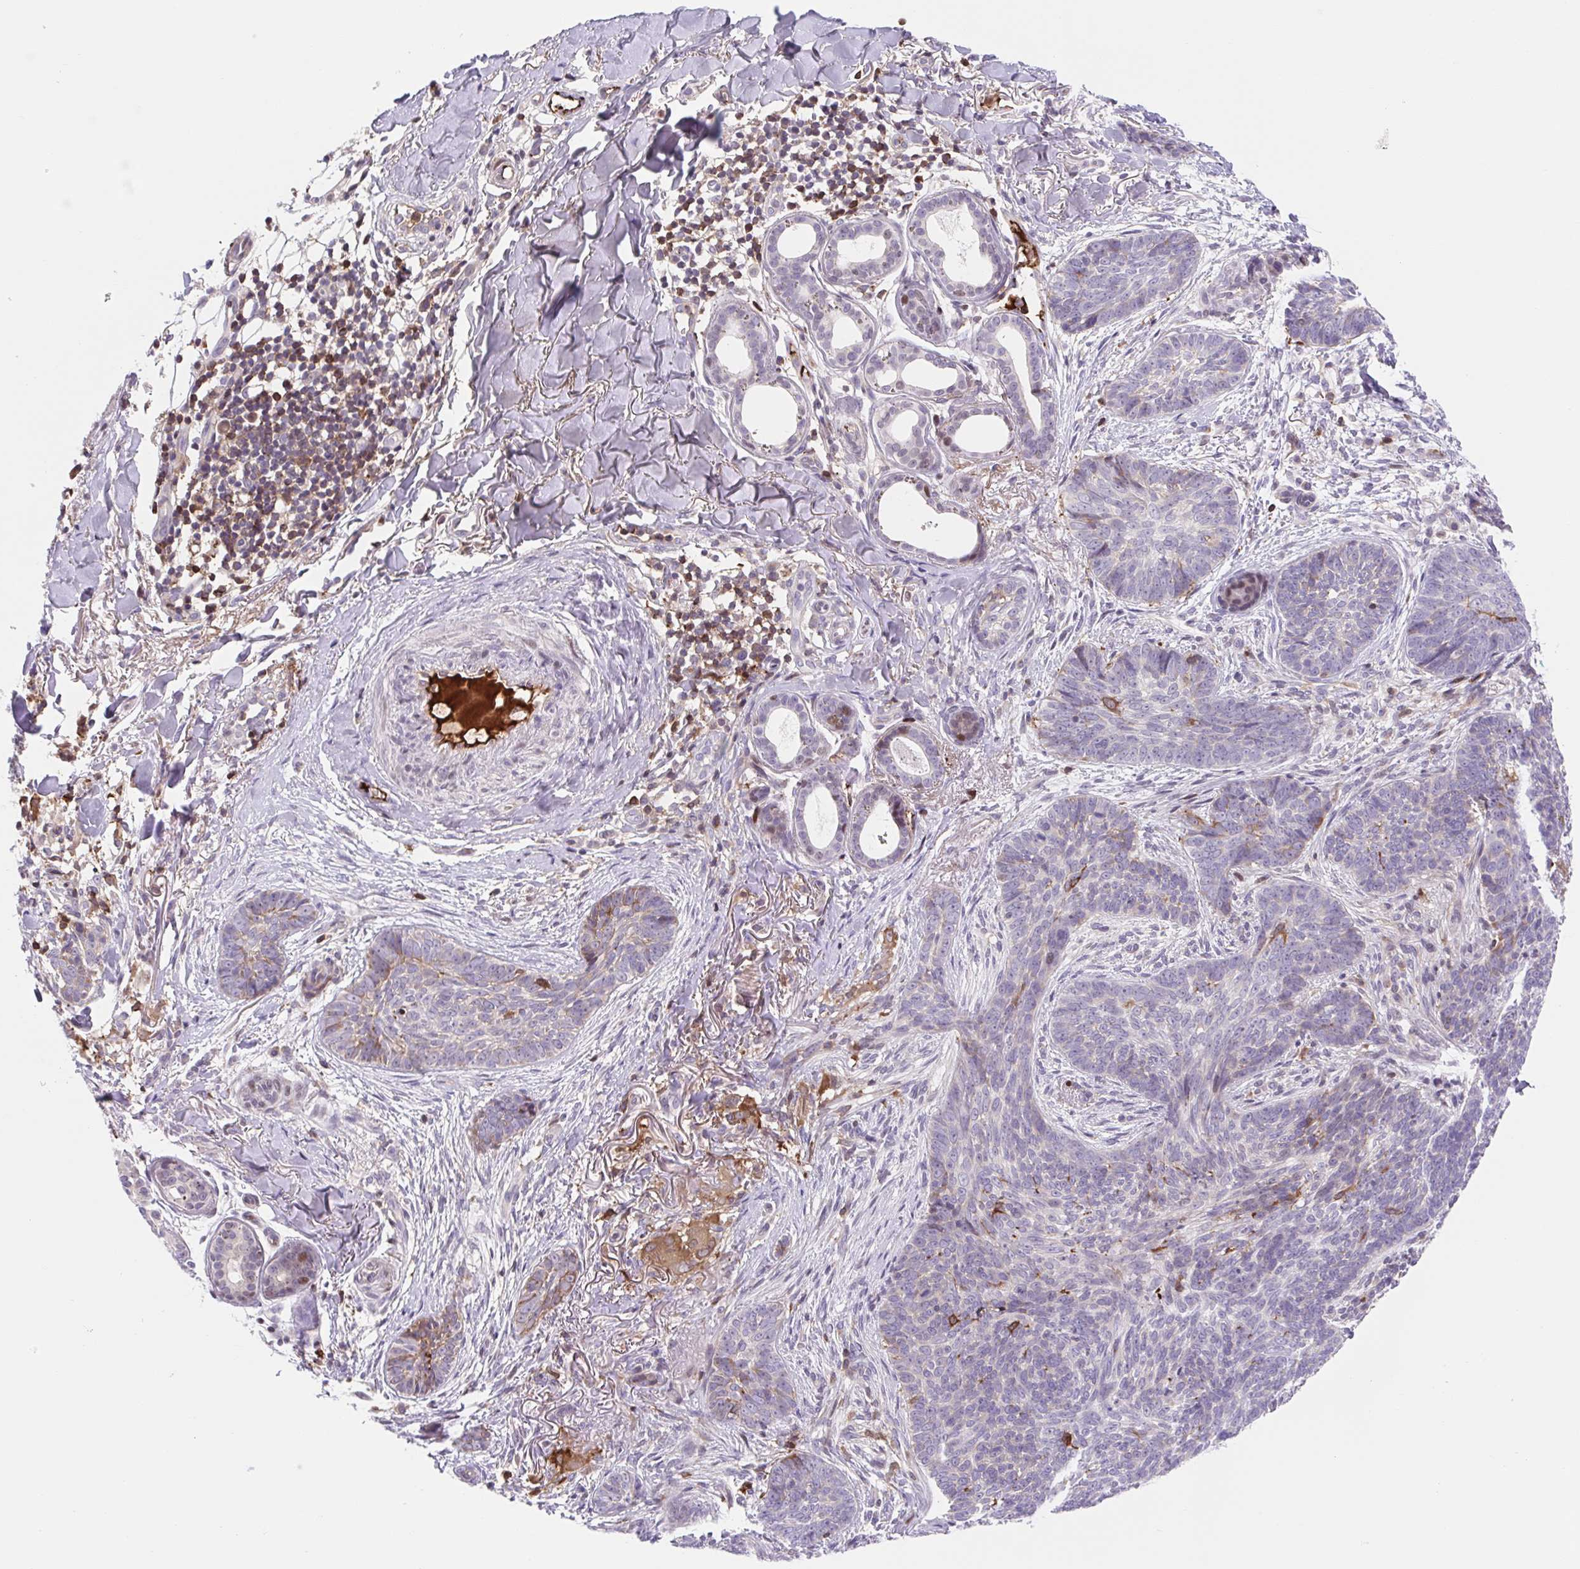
{"staining": {"intensity": "negative", "quantity": "none", "location": "none"}, "tissue": "skin cancer", "cell_type": "Tumor cells", "image_type": "cancer", "snomed": [{"axis": "morphology", "description": "Basal cell carcinoma"}, {"axis": "topography", "description": "Skin"}, {"axis": "topography", "description": "Skin of face"}], "caption": "Immunohistochemical staining of human skin basal cell carcinoma displays no significant expression in tumor cells.", "gene": "TPRG1", "patient": {"sex": "male", "age": 88}}